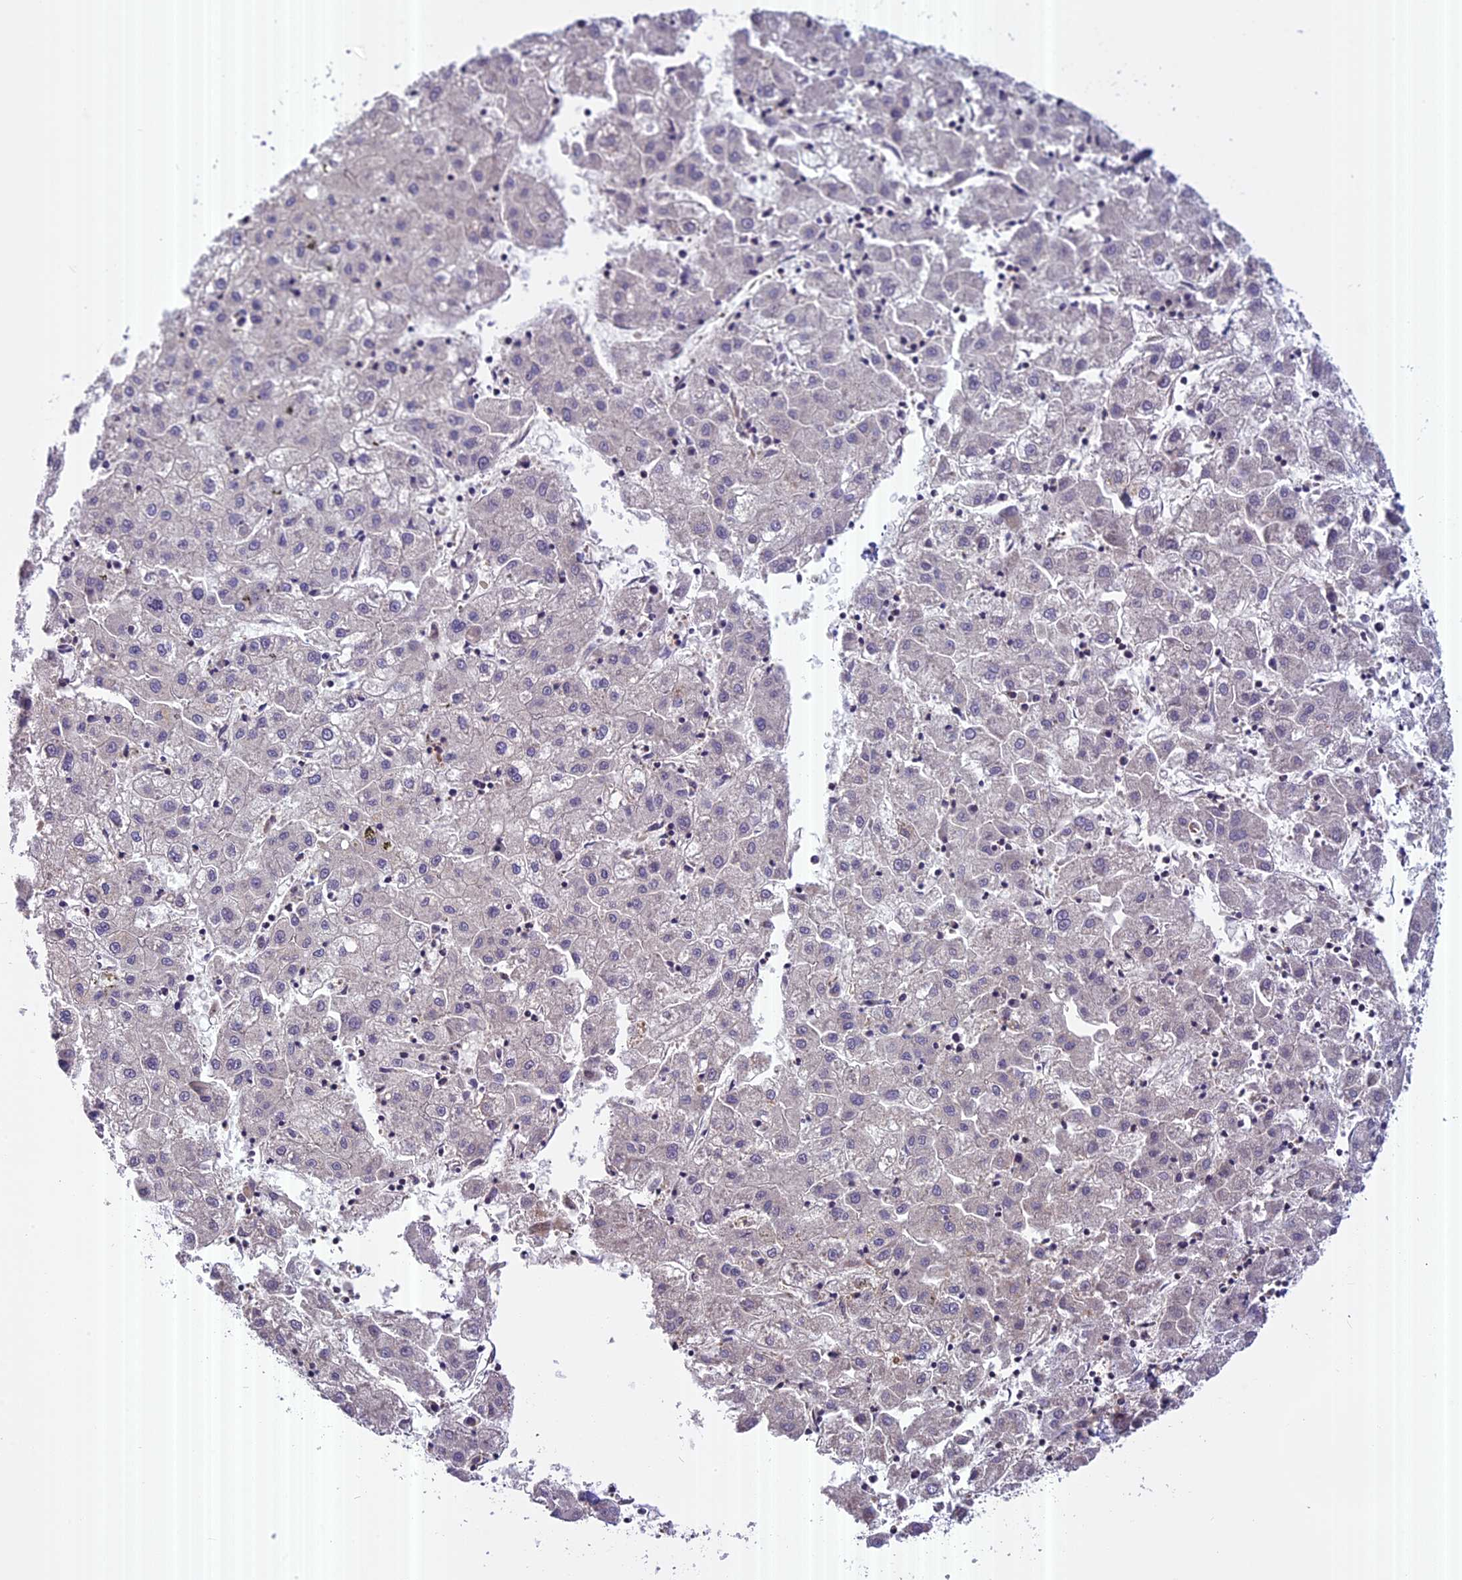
{"staining": {"intensity": "negative", "quantity": "none", "location": "none"}, "tissue": "liver cancer", "cell_type": "Tumor cells", "image_type": "cancer", "snomed": [{"axis": "morphology", "description": "Carcinoma, Hepatocellular, NOS"}, {"axis": "topography", "description": "Liver"}], "caption": "IHC of human liver cancer (hepatocellular carcinoma) demonstrates no expression in tumor cells.", "gene": "FAM98C", "patient": {"sex": "male", "age": 72}}